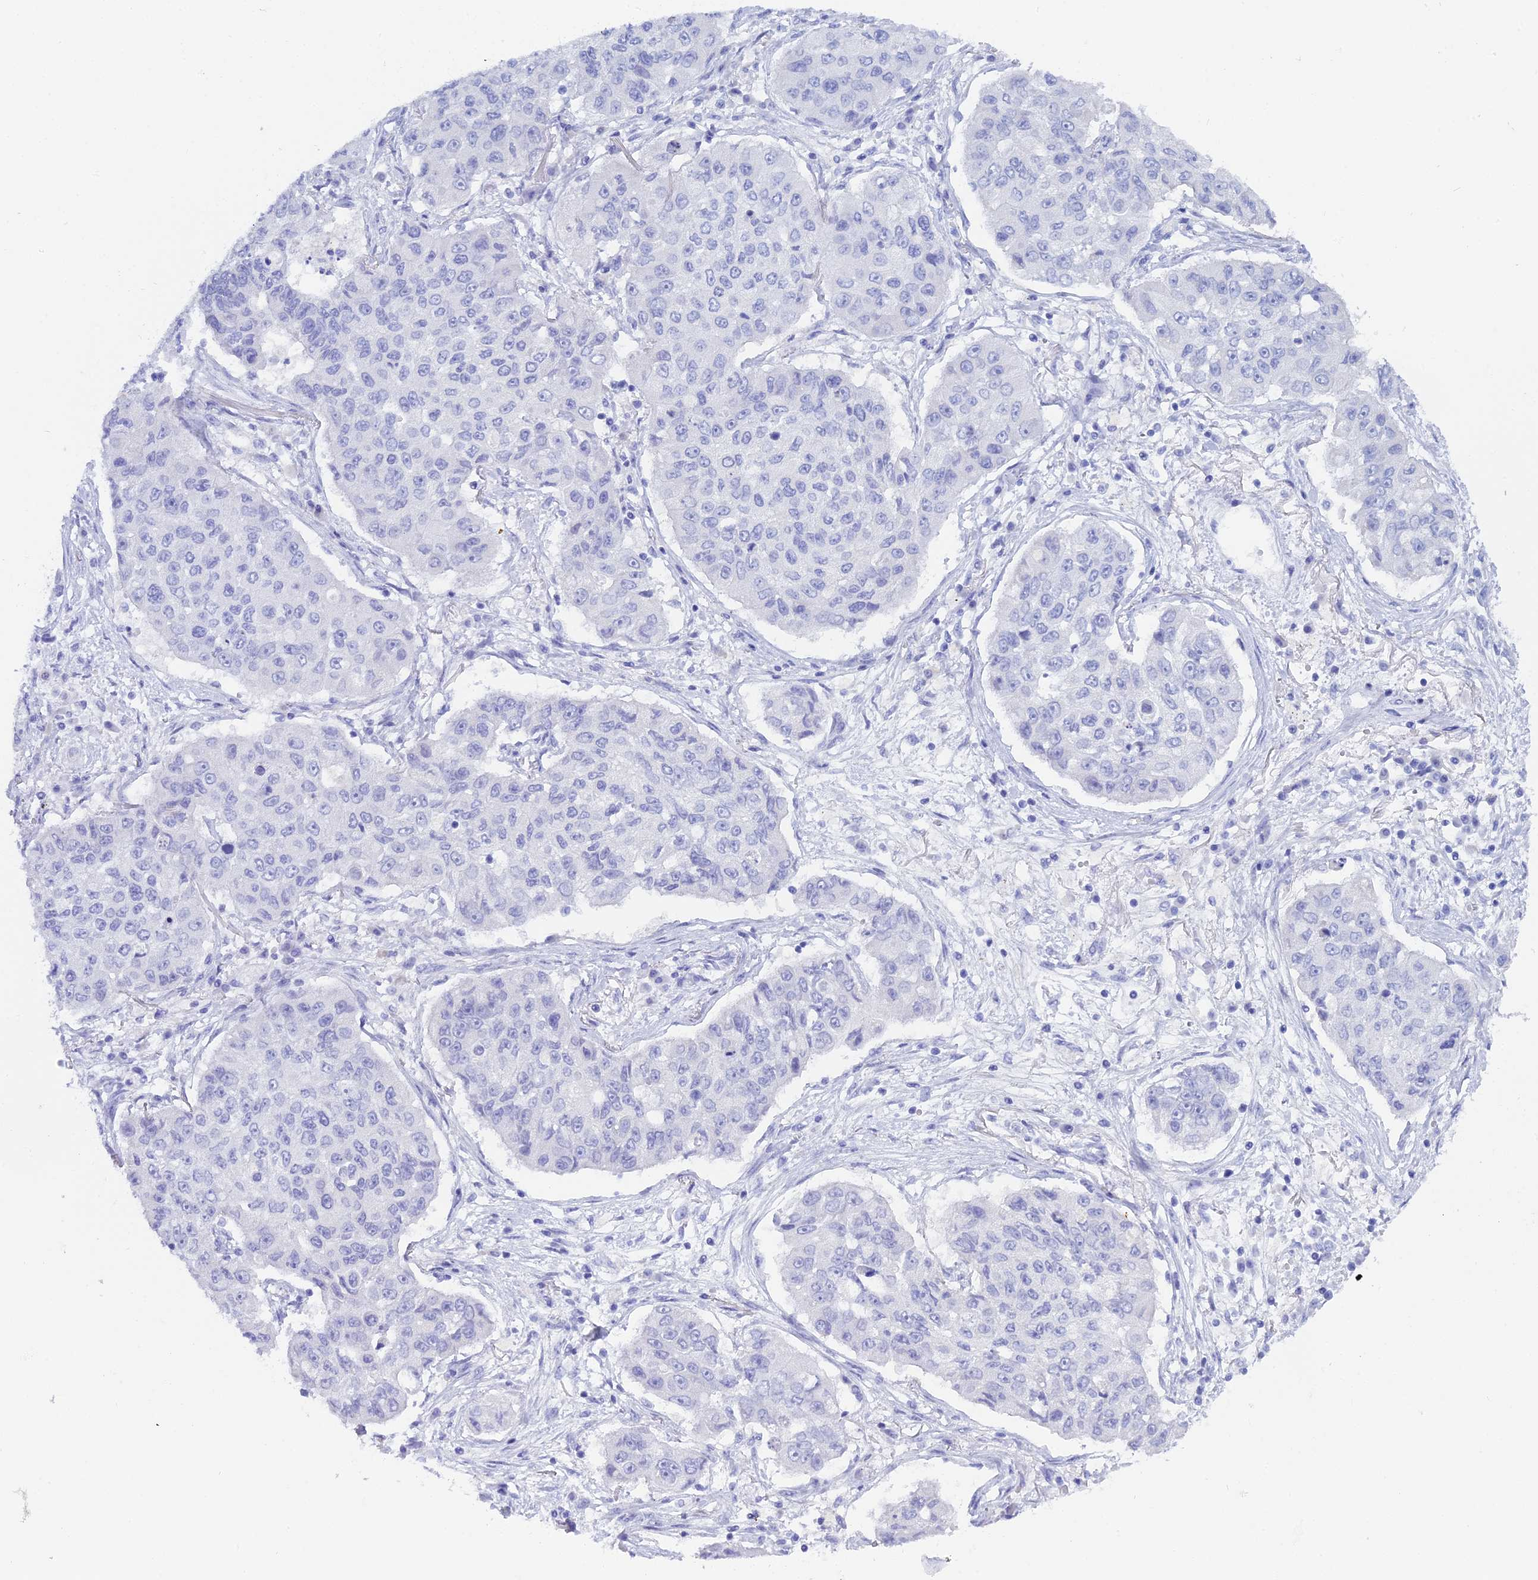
{"staining": {"intensity": "negative", "quantity": "none", "location": "none"}, "tissue": "lung cancer", "cell_type": "Tumor cells", "image_type": "cancer", "snomed": [{"axis": "morphology", "description": "Squamous cell carcinoma, NOS"}, {"axis": "topography", "description": "Lung"}], "caption": "An image of lung cancer stained for a protein demonstrates no brown staining in tumor cells. Brightfield microscopy of IHC stained with DAB (3,3'-diaminobenzidine) (brown) and hematoxylin (blue), captured at high magnification.", "gene": "CGB2", "patient": {"sex": "male", "age": 74}}